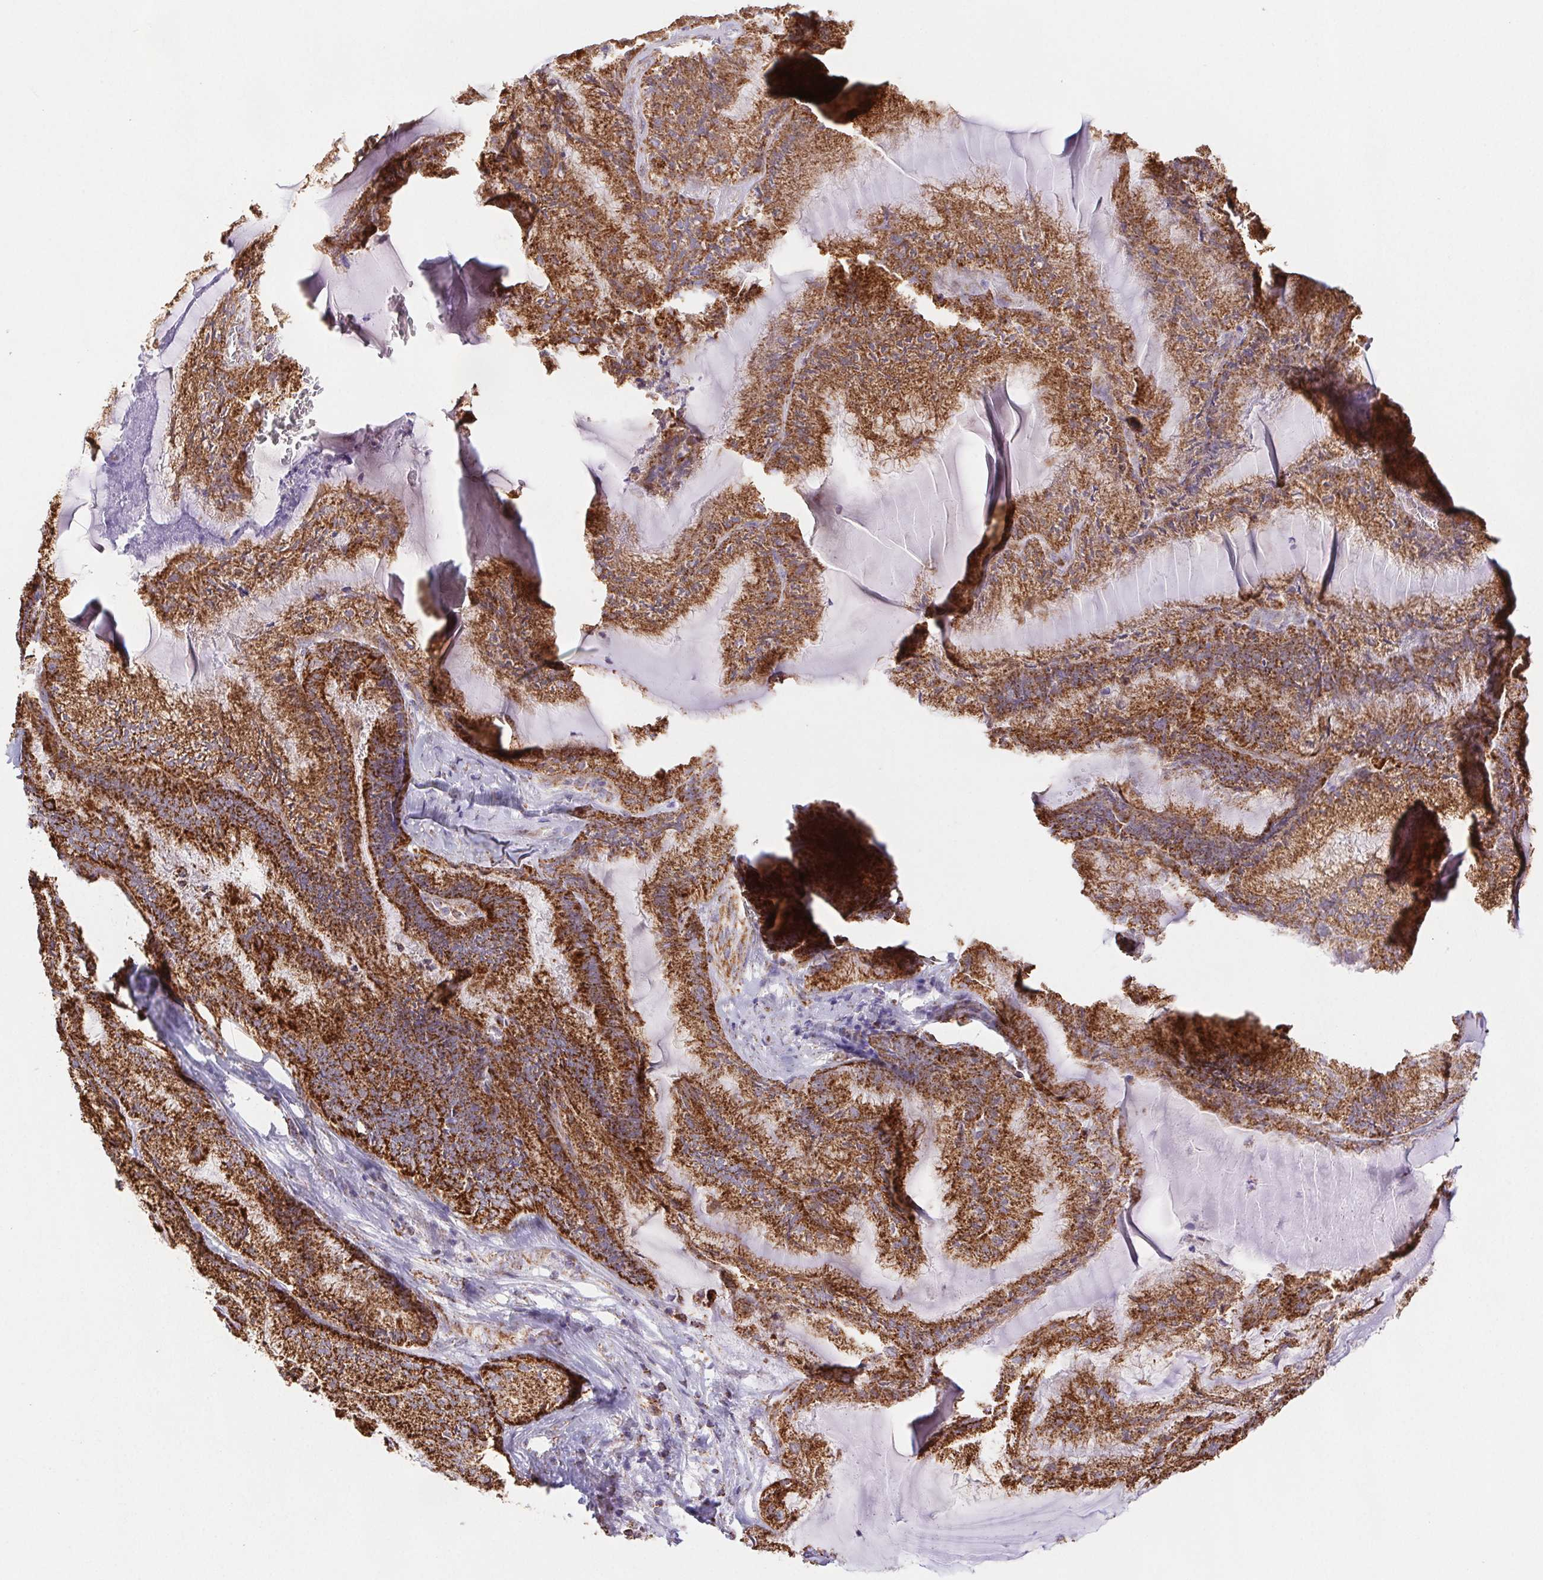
{"staining": {"intensity": "strong", "quantity": ">75%", "location": "cytoplasmic/membranous"}, "tissue": "endometrial cancer", "cell_type": "Tumor cells", "image_type": "cancer", "snomed": [{"axis": "morphology", "description": "Carcinoma, NOS"}, {"axis": "topography", "description": "Endometrium"}], "caption": "Immunohistochemistry (IHC) staining of endometrial cancer, which displays high levels of strong cytoplasmic/membranous expression in about >75% of tumor cells indicating strong cytoplasmic/membranous protein expression. The staining was performed using DAB (3,3'-diaminobenzidine) (brown) for protein detection and nuclei were counterstained in hematoxylin (blue).", "gene": "NIPSNAP2", "patient": {"sex": "female", "age": 62}}